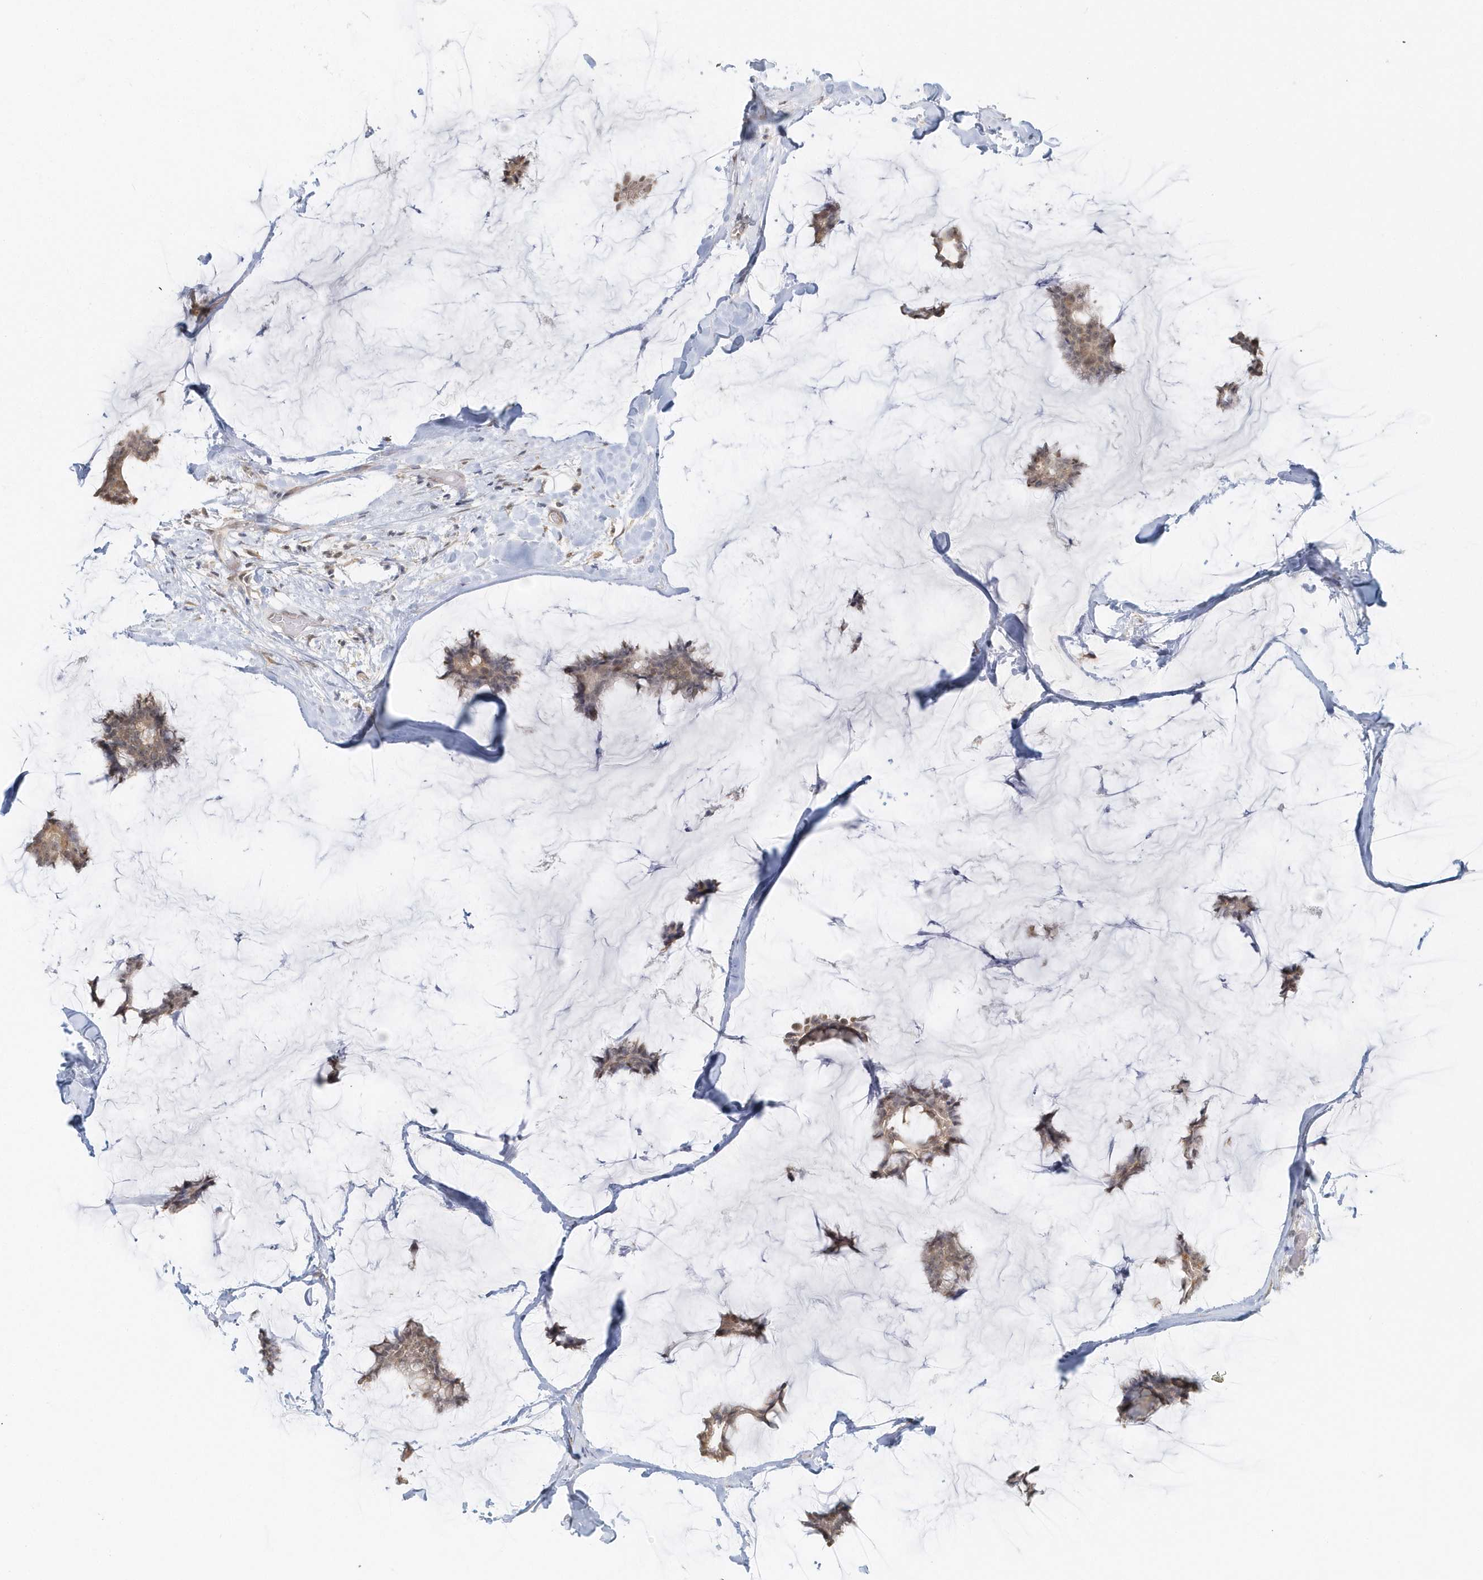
{"staining": {"intensity": "weak", "quantity": ">75%", "location": "cytoplasmic/membranous,nuclear"}, "tissue": "breast cancer", "cell_type": "Tumor cells", "image_type": "cancer", "snomed": [{"axis": "morphology", "description": "Duct carcinoma"}, {"axis": "topography", "description": "Breast"}], "caption": "This image demonstrates breast cancer (intraductal carcinoma) stained with IHC to label a protein in brown. The cytoplasmic/membranous and nuclear of tumor cells show weak positivity for the protein. Nuclei are counter-stained blue.", "gene": "PSMD6", "patient": {"sex": "female", "age": 93}}